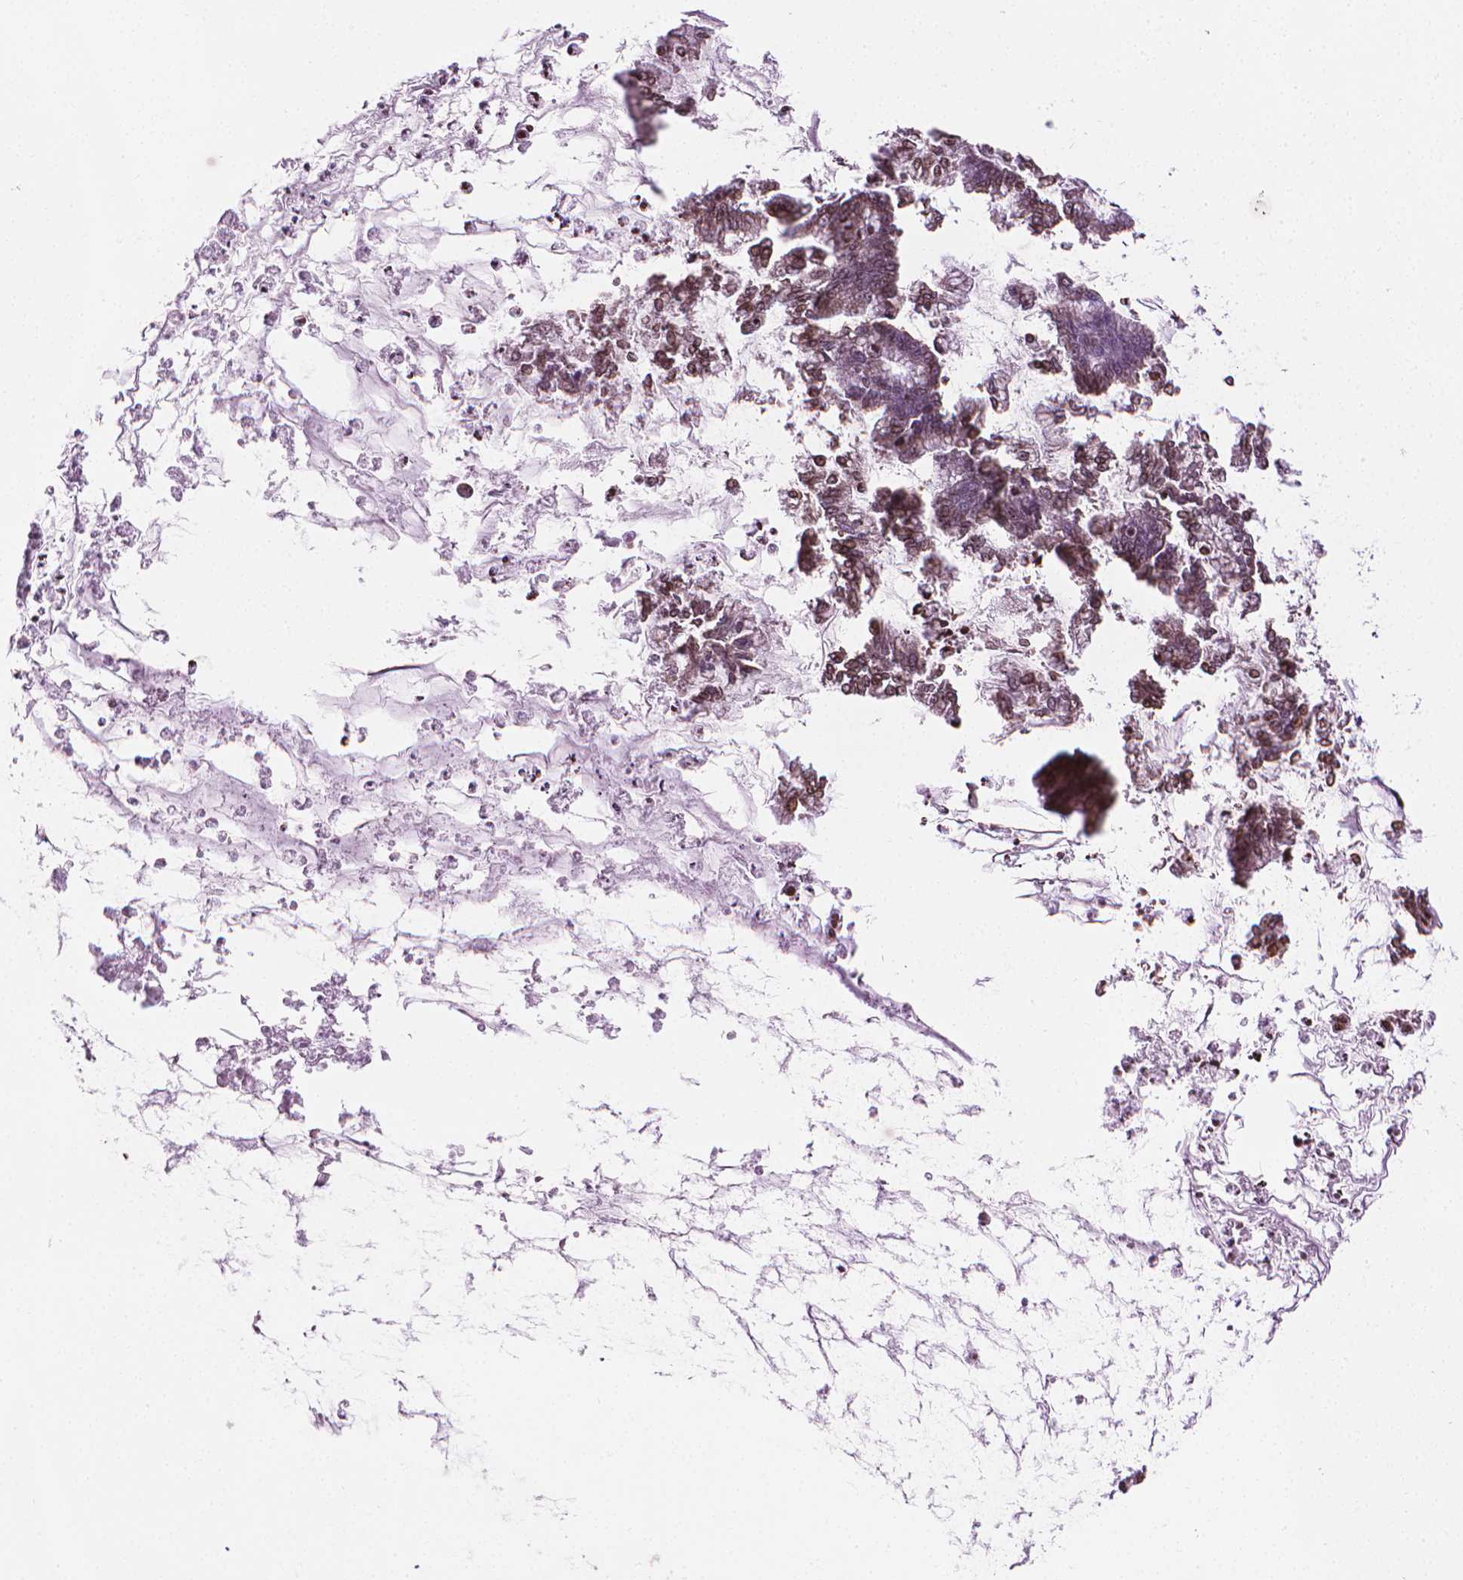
{"staining": {"intensity": "moderate", "quantity": "25%-75%", "location": "nuclear"}, "tissue": "ovarian cancer", "cell_type": "Tumor cells", "image_type": "cancer", "snomed": [{"axis": "morphology", "description": "Cystadenocarcinoma, mucinous, NOS"}, {"axis": "topography", "description": "Ovary"}], "caption": "There is medium levels of moderate nuclear expression in tumor cells of ovarian cancer, as demonstrated by immunohistochemical staining (brown color).", "gene": "PIP4K2A", "patient": {"sex": "female", "age": 67}}